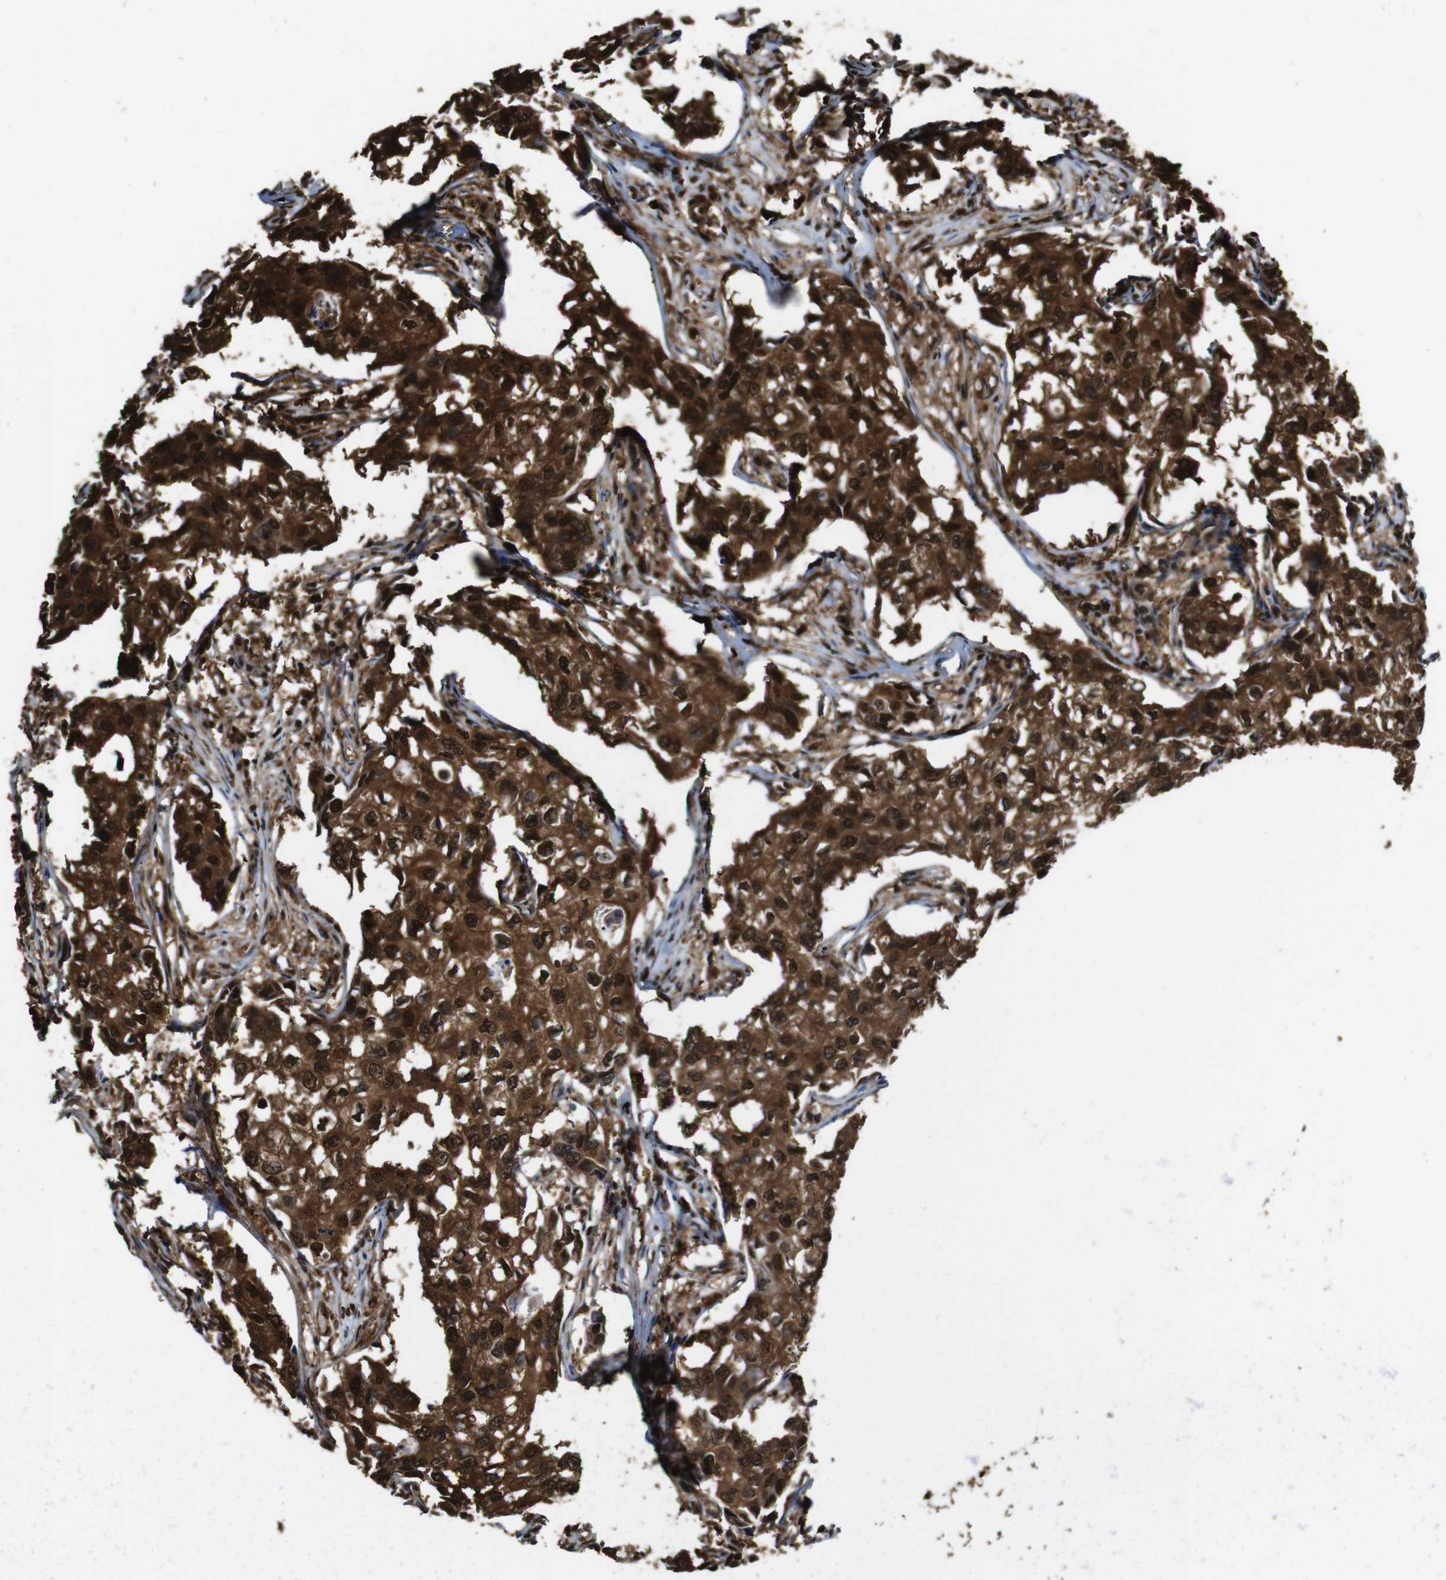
{"staining": {"intensity": "strong", "quantity": ">75%", "location": "cytoplasmic/membranous,nuclear"}, "tissue": "breast cancer", "cell_type": "Tumor cells", "image_type": "cancer", "snomed": [{"axis": "morphology", "description": "Duct carcinoma"}, {"axis": "topography", "description": "Breast"}], "caption": "A brown stain labels strong cytoplasmic/membranous and nuclear expression of a protein in human breast cancer tumor cells.", "gene": "VCP", "patient": {"sex": "female", "age": 27}}